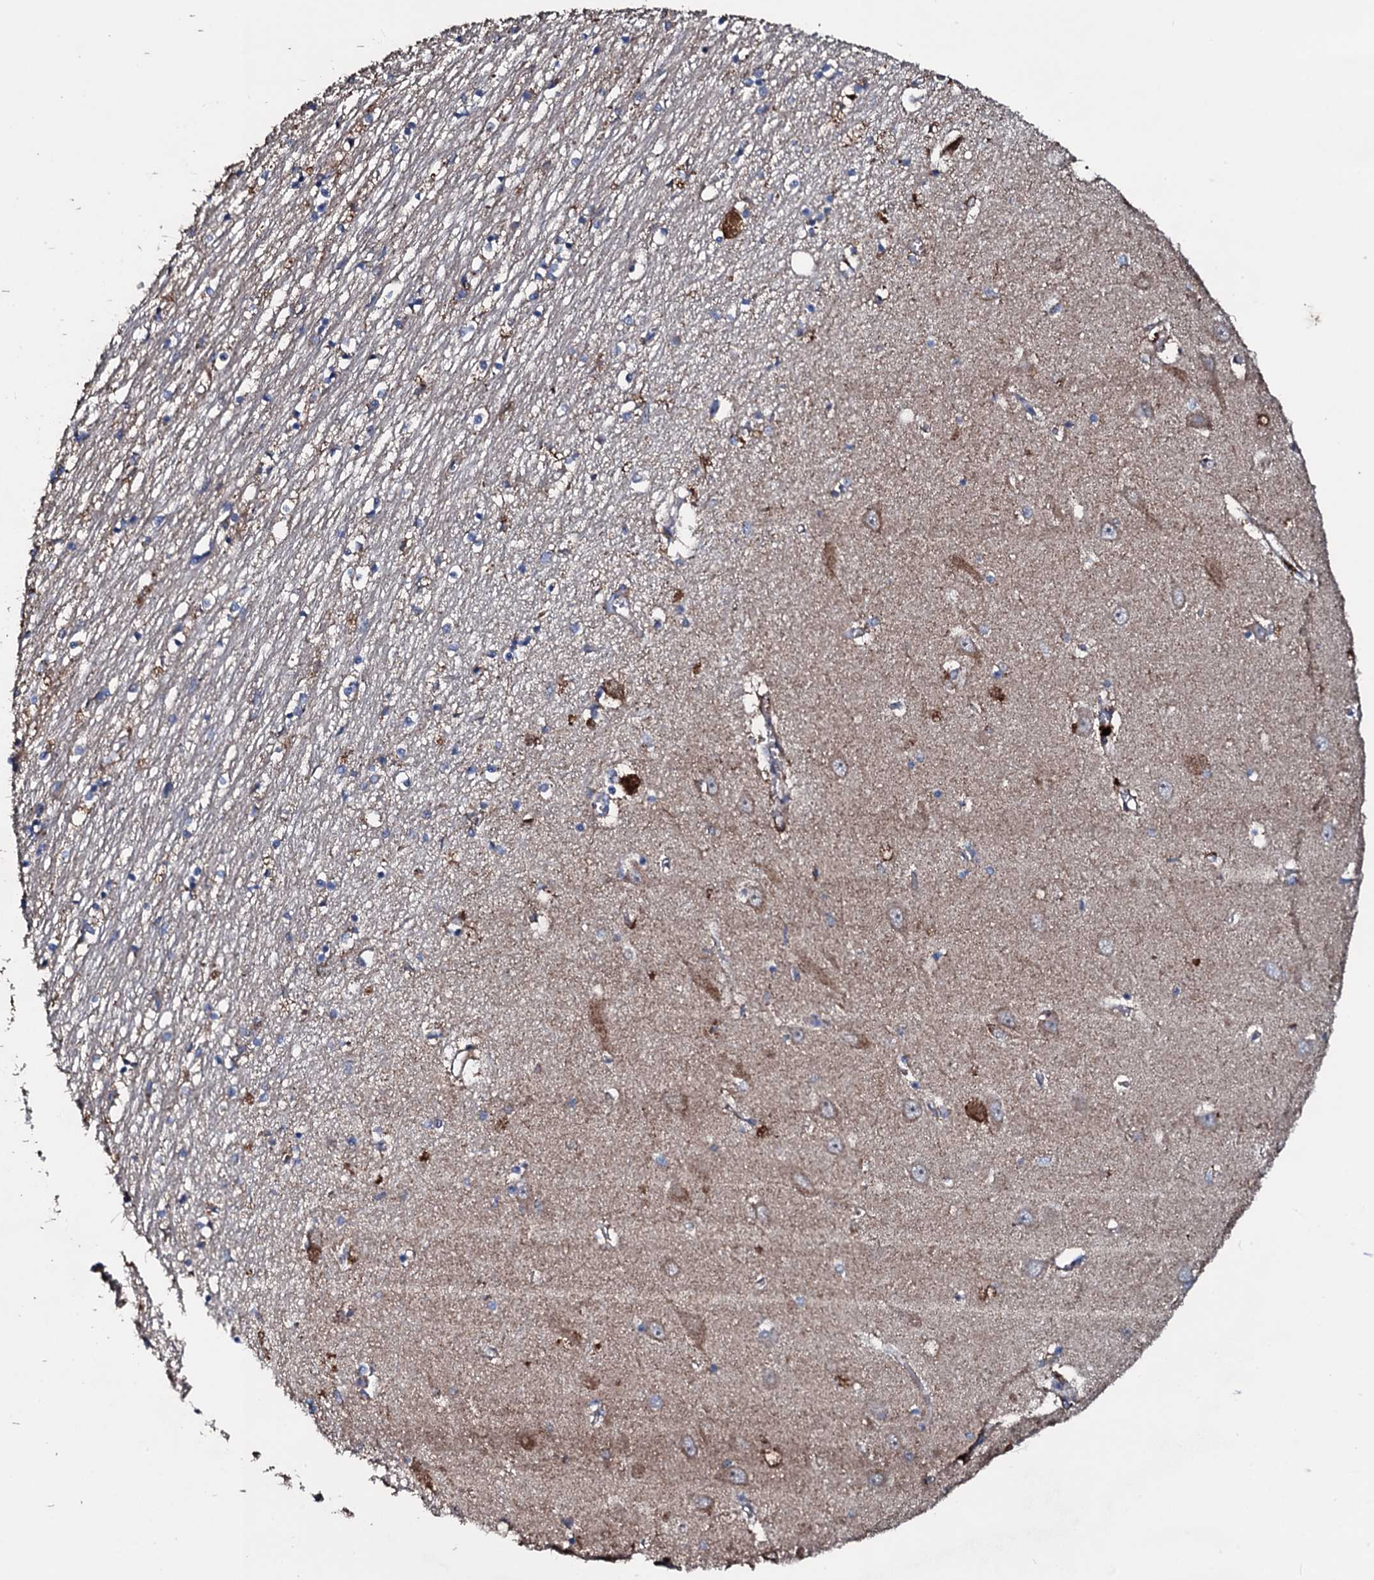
{"staining": {"intensity": "weak", "quantity": "<25%", "location": "cytoplasmic/membranous"}, "tissue": "hippocampus", "cell_type": "Glial cells", "image_type": "normal", "snomed": [{"axis": "morphology", "description": "Normal tissue, NOS"}, {"axis": "topography", "description": "Hippocampus"}], "caption": "DAB immunohistochemical staining of benign hippocampus reveals no significant expression in glial cells.", "gene": "DYNC2I2", "patient": {"sex": "male", "age": 70}}